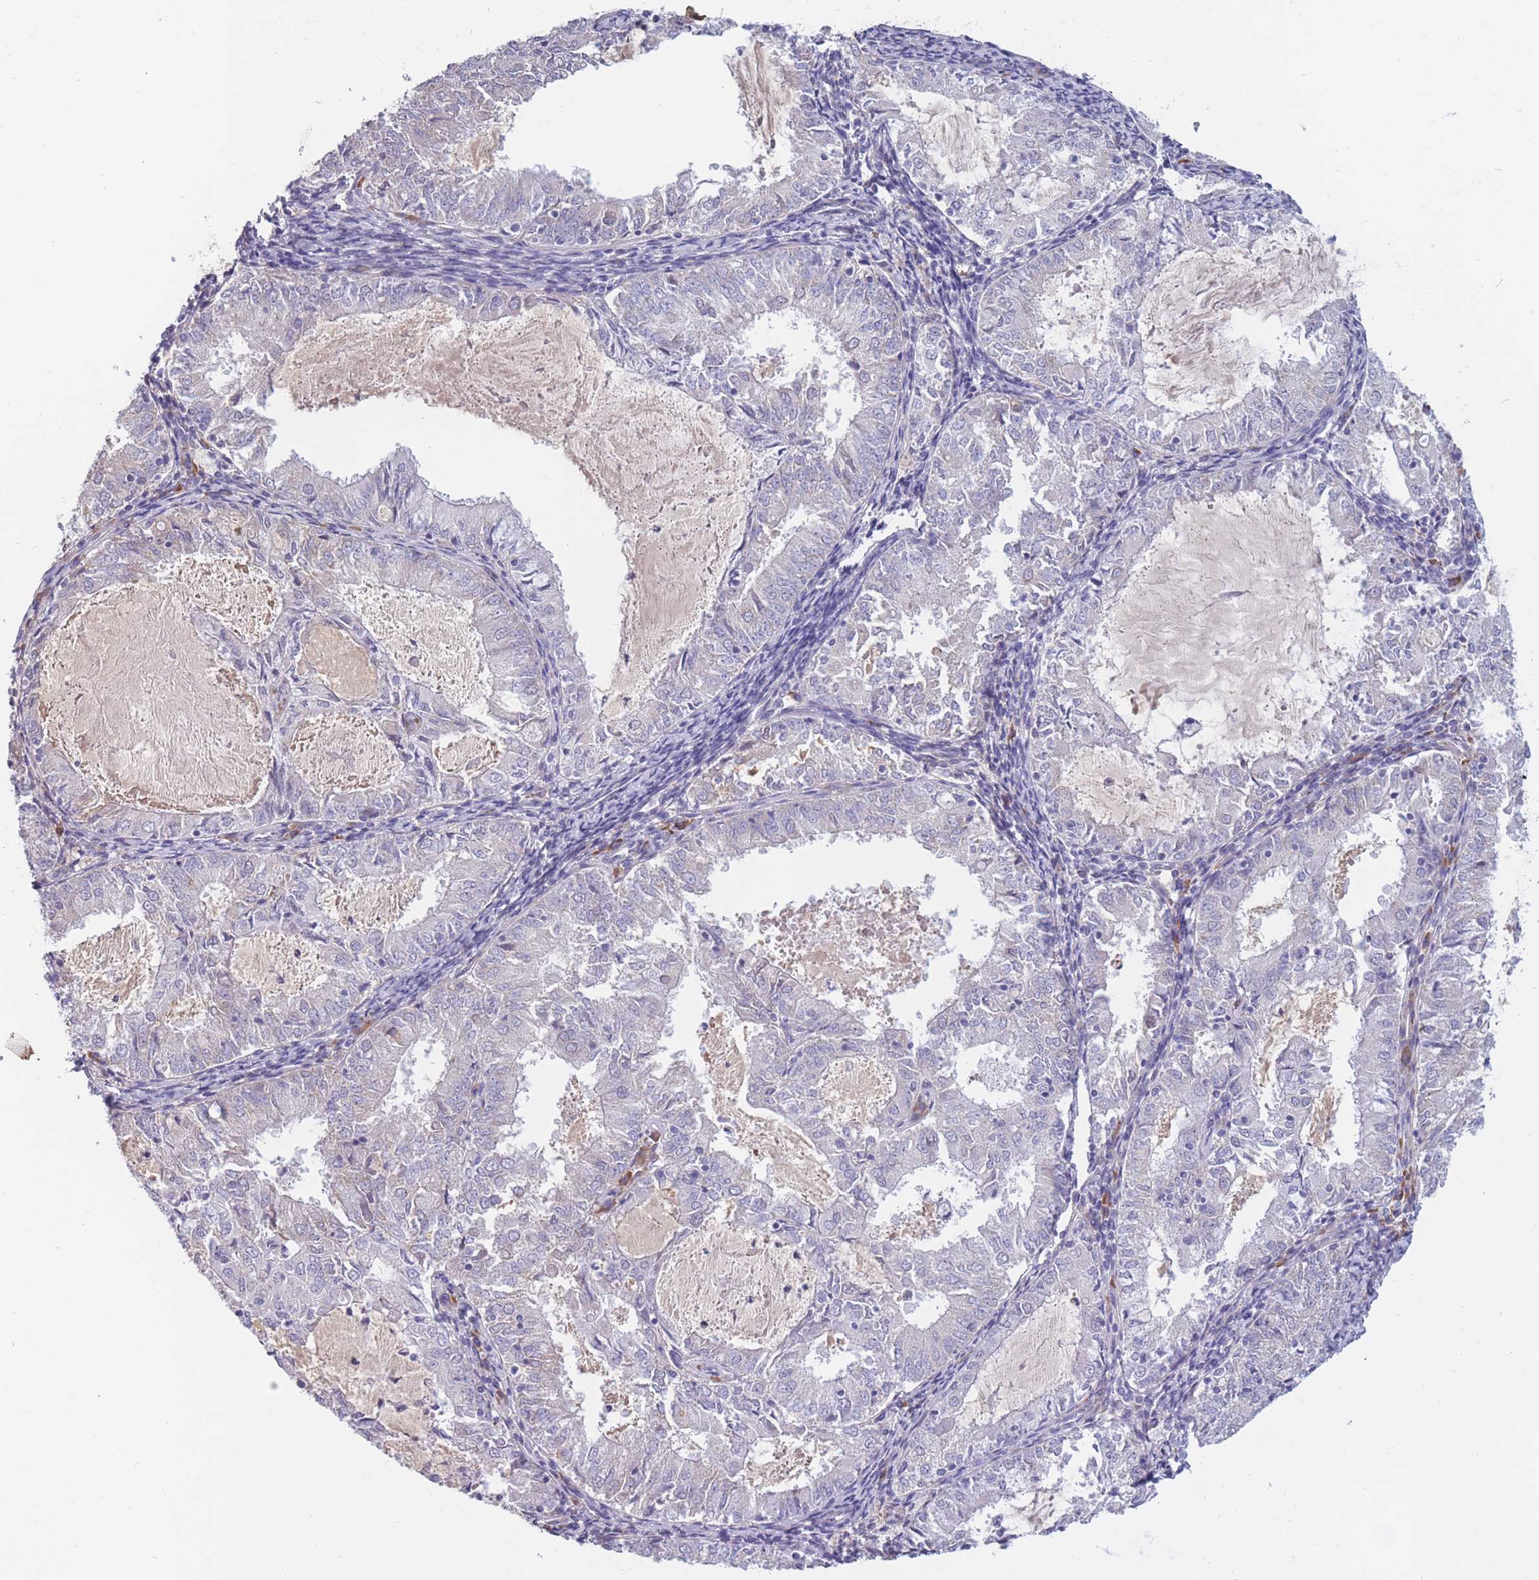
{"staining": {"intensity": "negative", "quantity": "none", "location": "none"}, "tissue": "endometrial cancer", "cell_type": "Tumor cells", "image_type": "cancer", "snomed": [{"axis": "morphology", "description": "Adenocarcinoma, NOS"}, {"axis": "topography", "description": "Endometrium"}], "caption": "Immunohistochemical staining of human endometrial cancer (adenocarcinoma) reveals no significant positivity in tumor cells.", "gene": "COL27A1", "patient": {"sex": "female", "age": 57}}